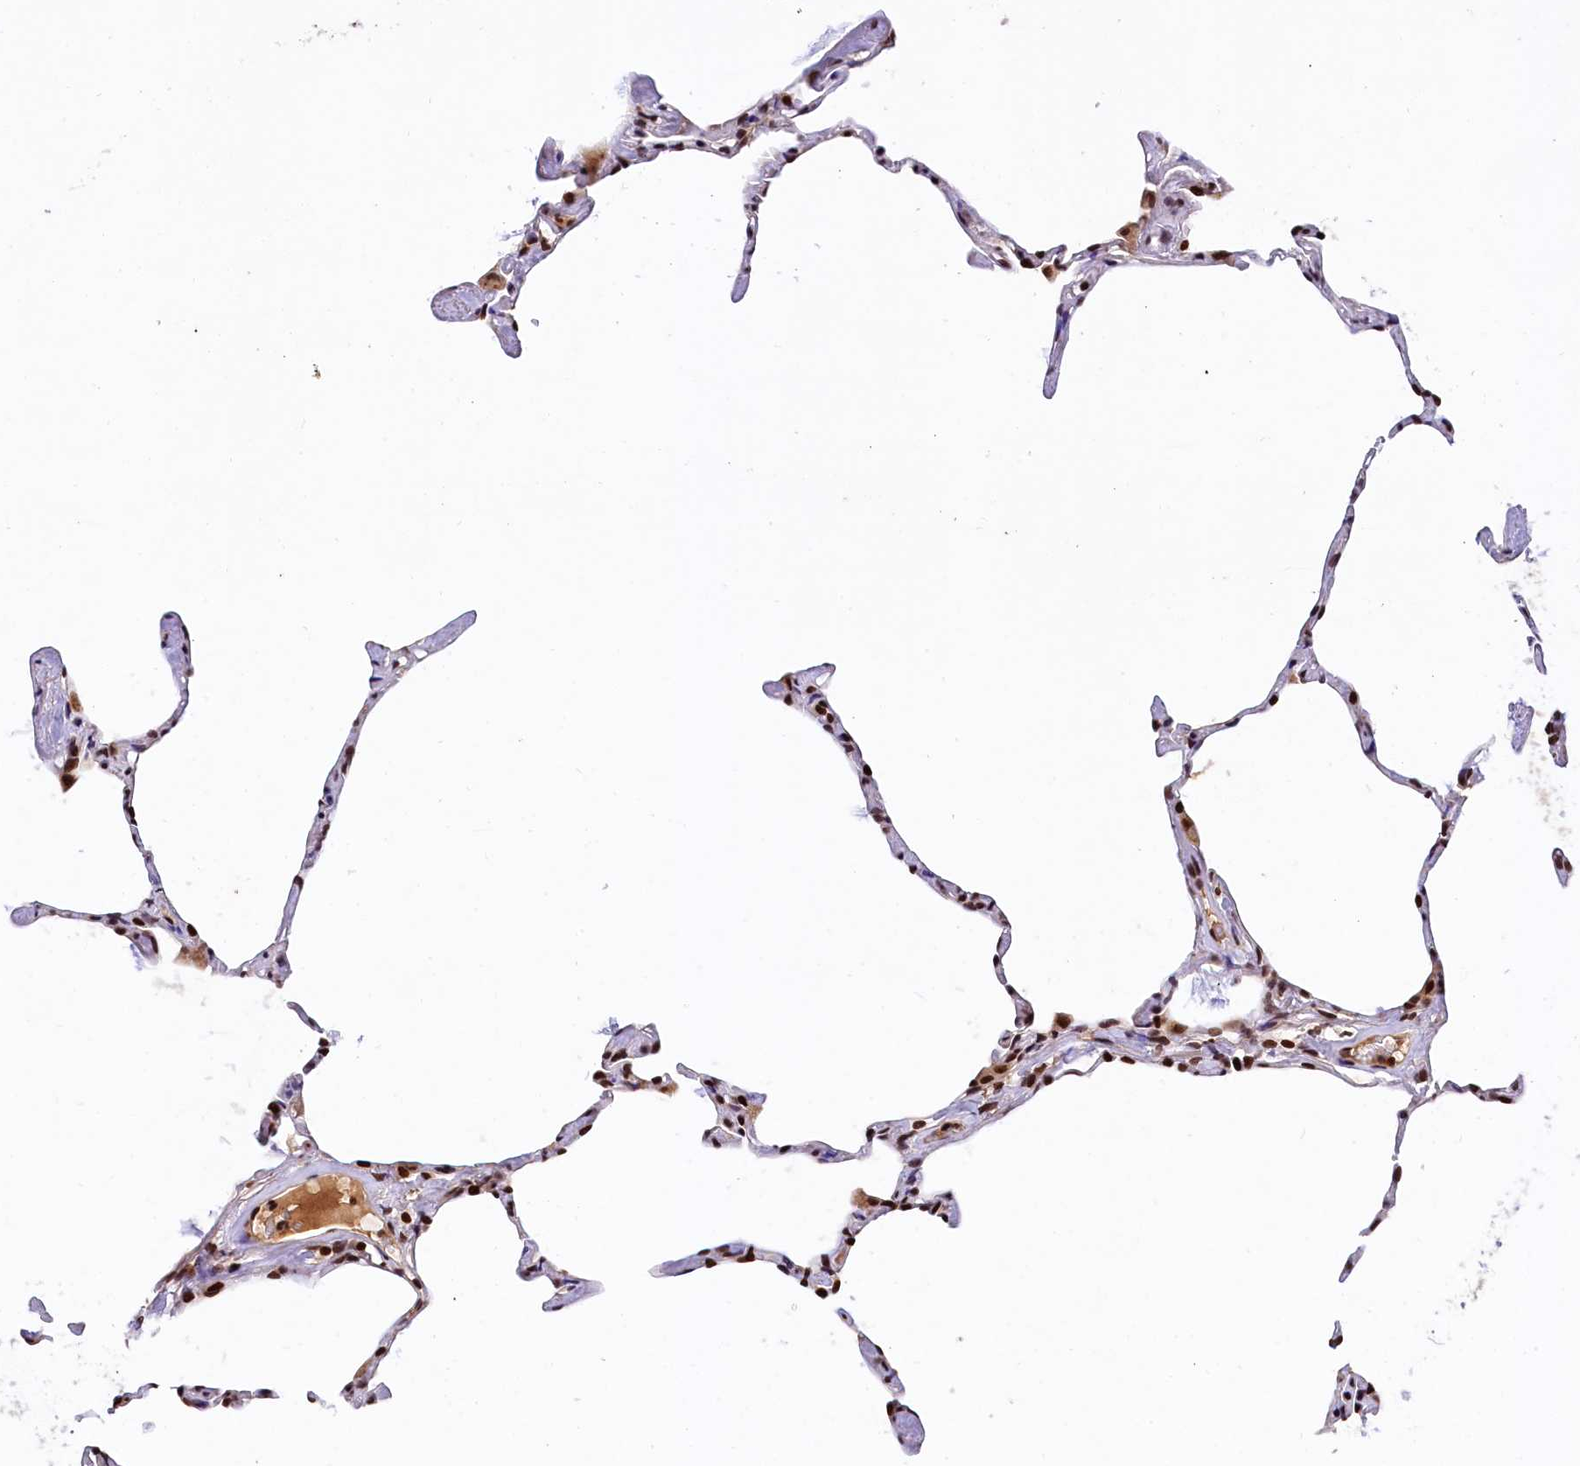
{"staining": {"intensity": "moderate", "quantity": ">75%", "location": "nuclear"}, "tissue": "lung", "cell_type": "Alveolar cells", "image_type": "normal", "snomed": [{"axis": "morphology", "description": "Normal tissue, NOS"}, {"axis": "topography", "description": "Lung"}], "caption": "Brown immunohistochemical staining in normal lung shows moderate nuclear positivity in approximately >75% of alveolar cells. The staining is performed using DAB (3,3'-diaminobenzidine) brown chromogen to label protein expression. The nuclei are counter-stained blue using hematoxylin.", "gene": "FAM217B", "patient": {"sex": "male", "age": 65}}